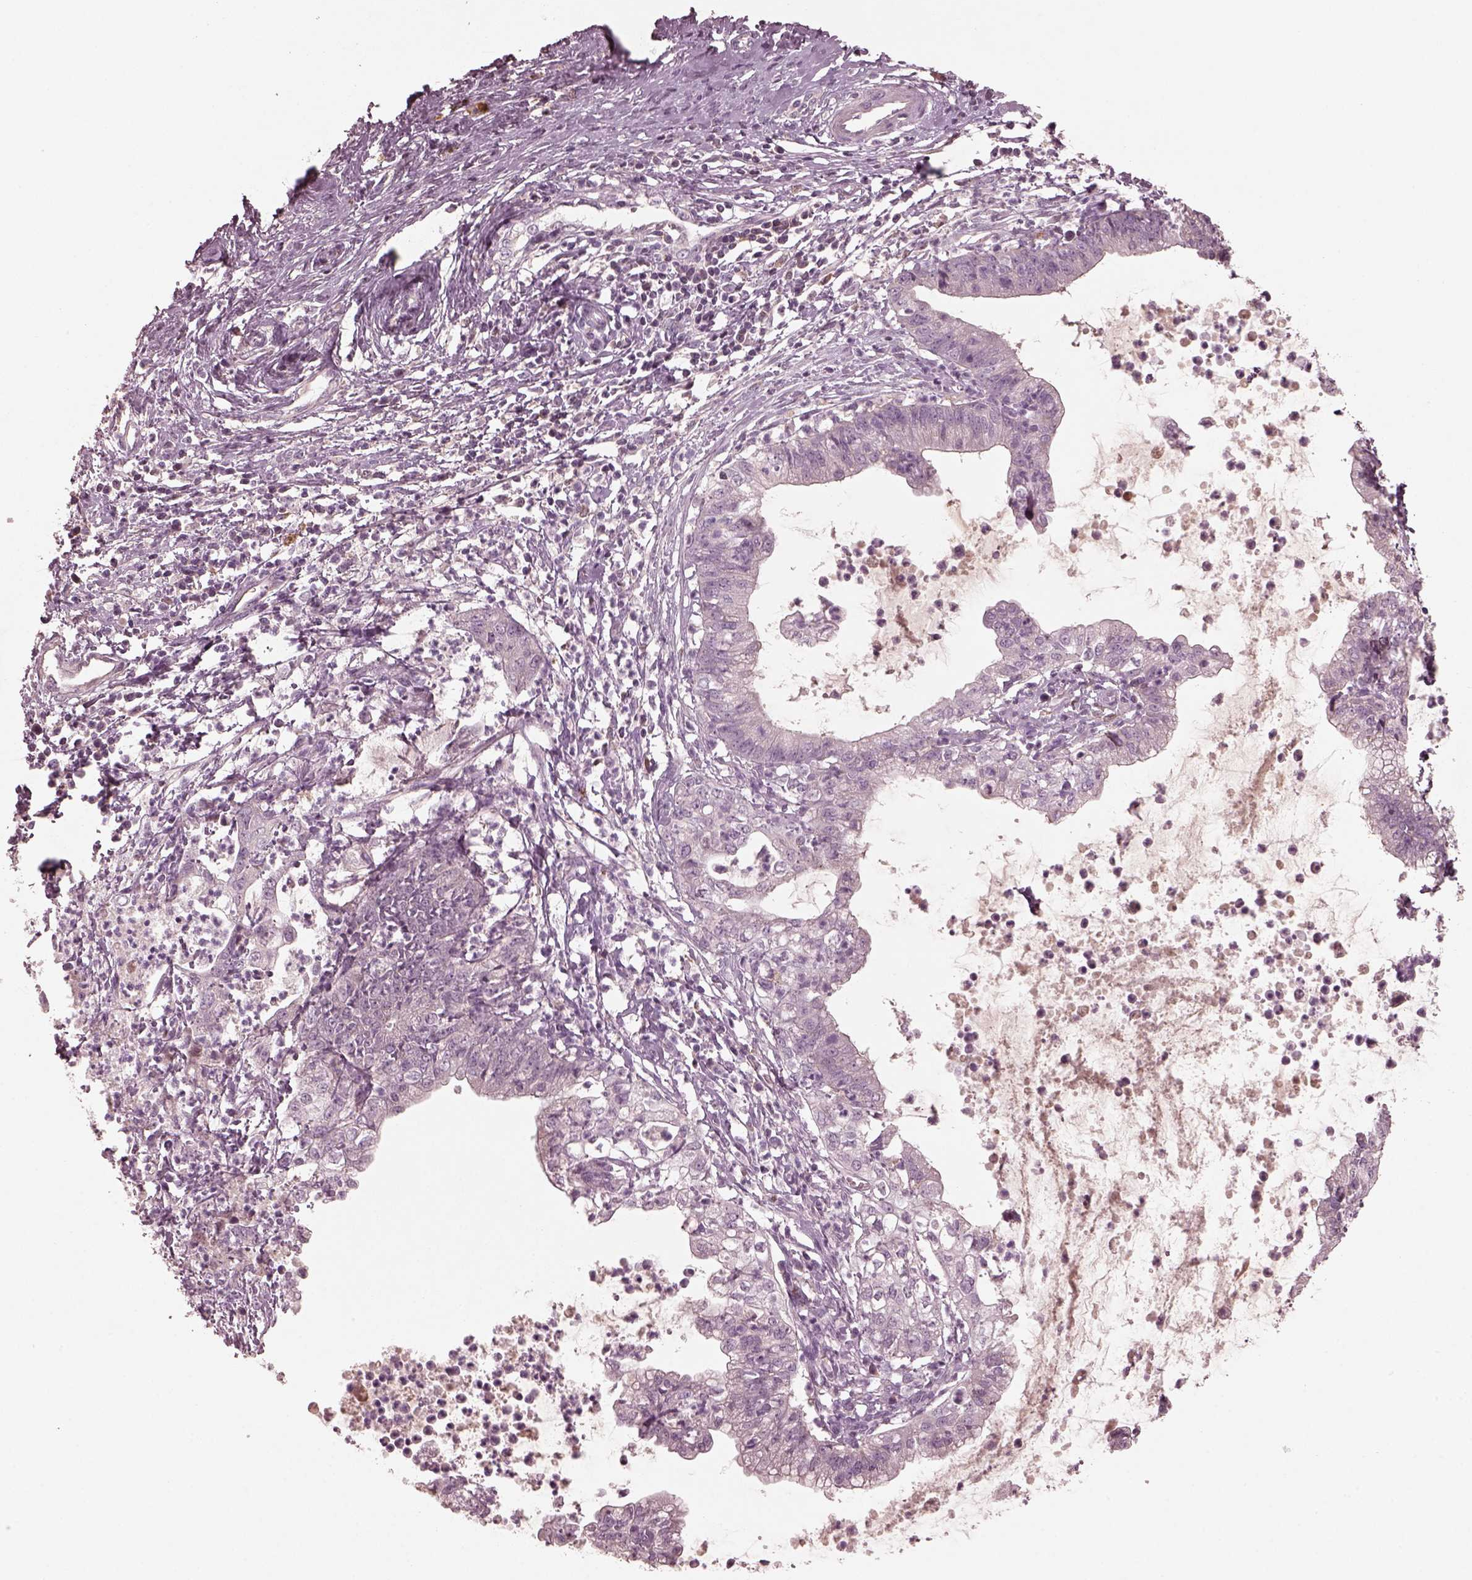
{"staining": {"intensity": "negative", "quantity": "none", "location": "none"}, "tissue": "cervical cancer", "cell_type": "Tumor cells", "image_type": "cancer", "snomed": [{"axis": "morphology", "description": "Normal tissue, NOS"}, {"axis": "morphology", "description": "Adenocarcinoma, NOS"}, {"axis": "topography", "description": "Cervix"}], "caption": "A histopathology image of cervical cancer (adenocarcinoma) stained for a protein shows no brown staining in tumor cells.", "gene": "VWA5B1", "patient": {"sex": "female", "age": 38}}